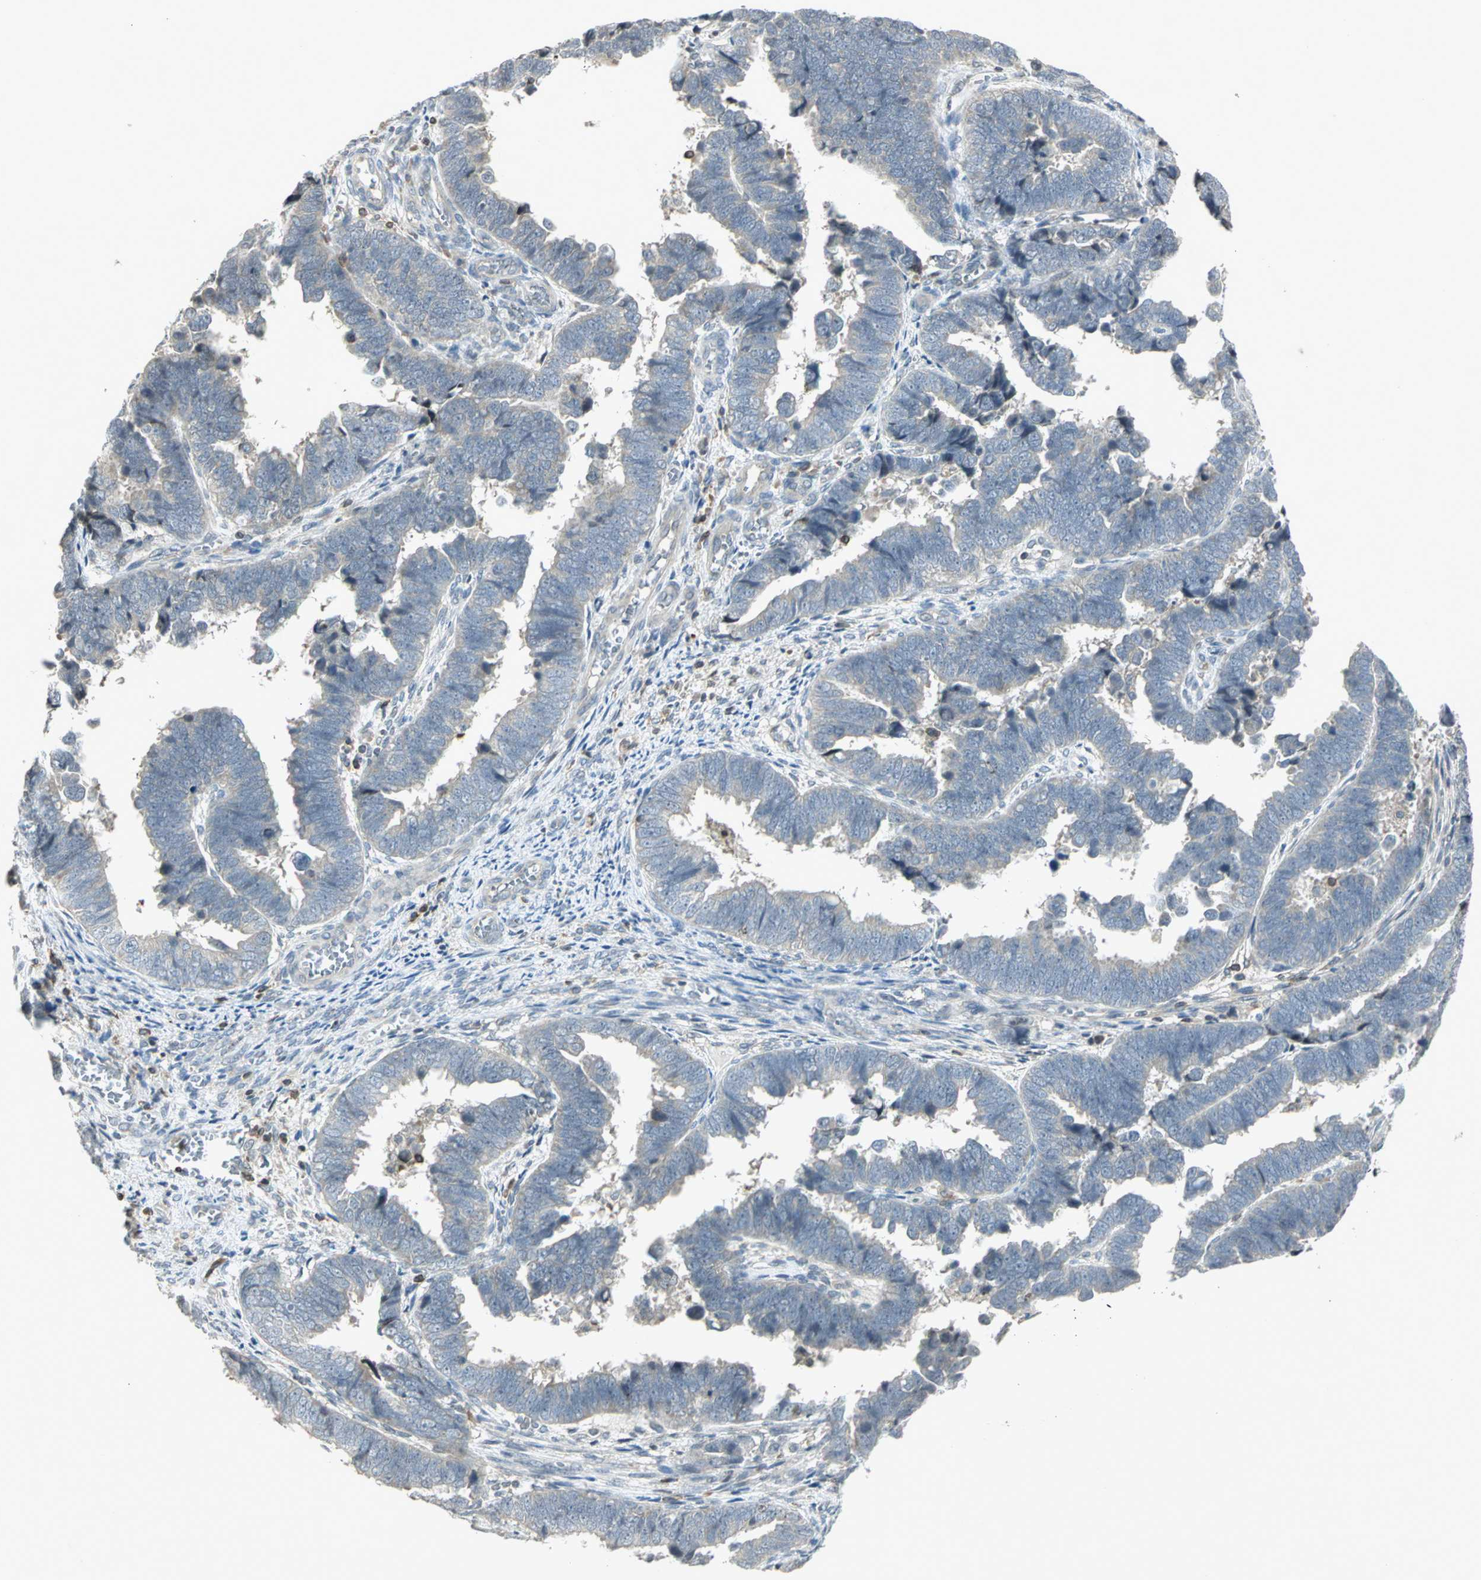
{"staining": {"intensity": "negative", "quantity": "none", "location": "none"}, "tissue": "endometrial cancer", "cell_type": "Tumor cells", "image_type": "cancer", "snomed": [{"axis": "morphology", "description": "Adenocarcinoma, NOS"}, {"axis": "topography", "description": "Endometrium"}], "caption": "Tumor cells are negative for protein expression in human endometrial cancer.", "gene": "IL16", "patient": {"sex": "female", "age": 75}}